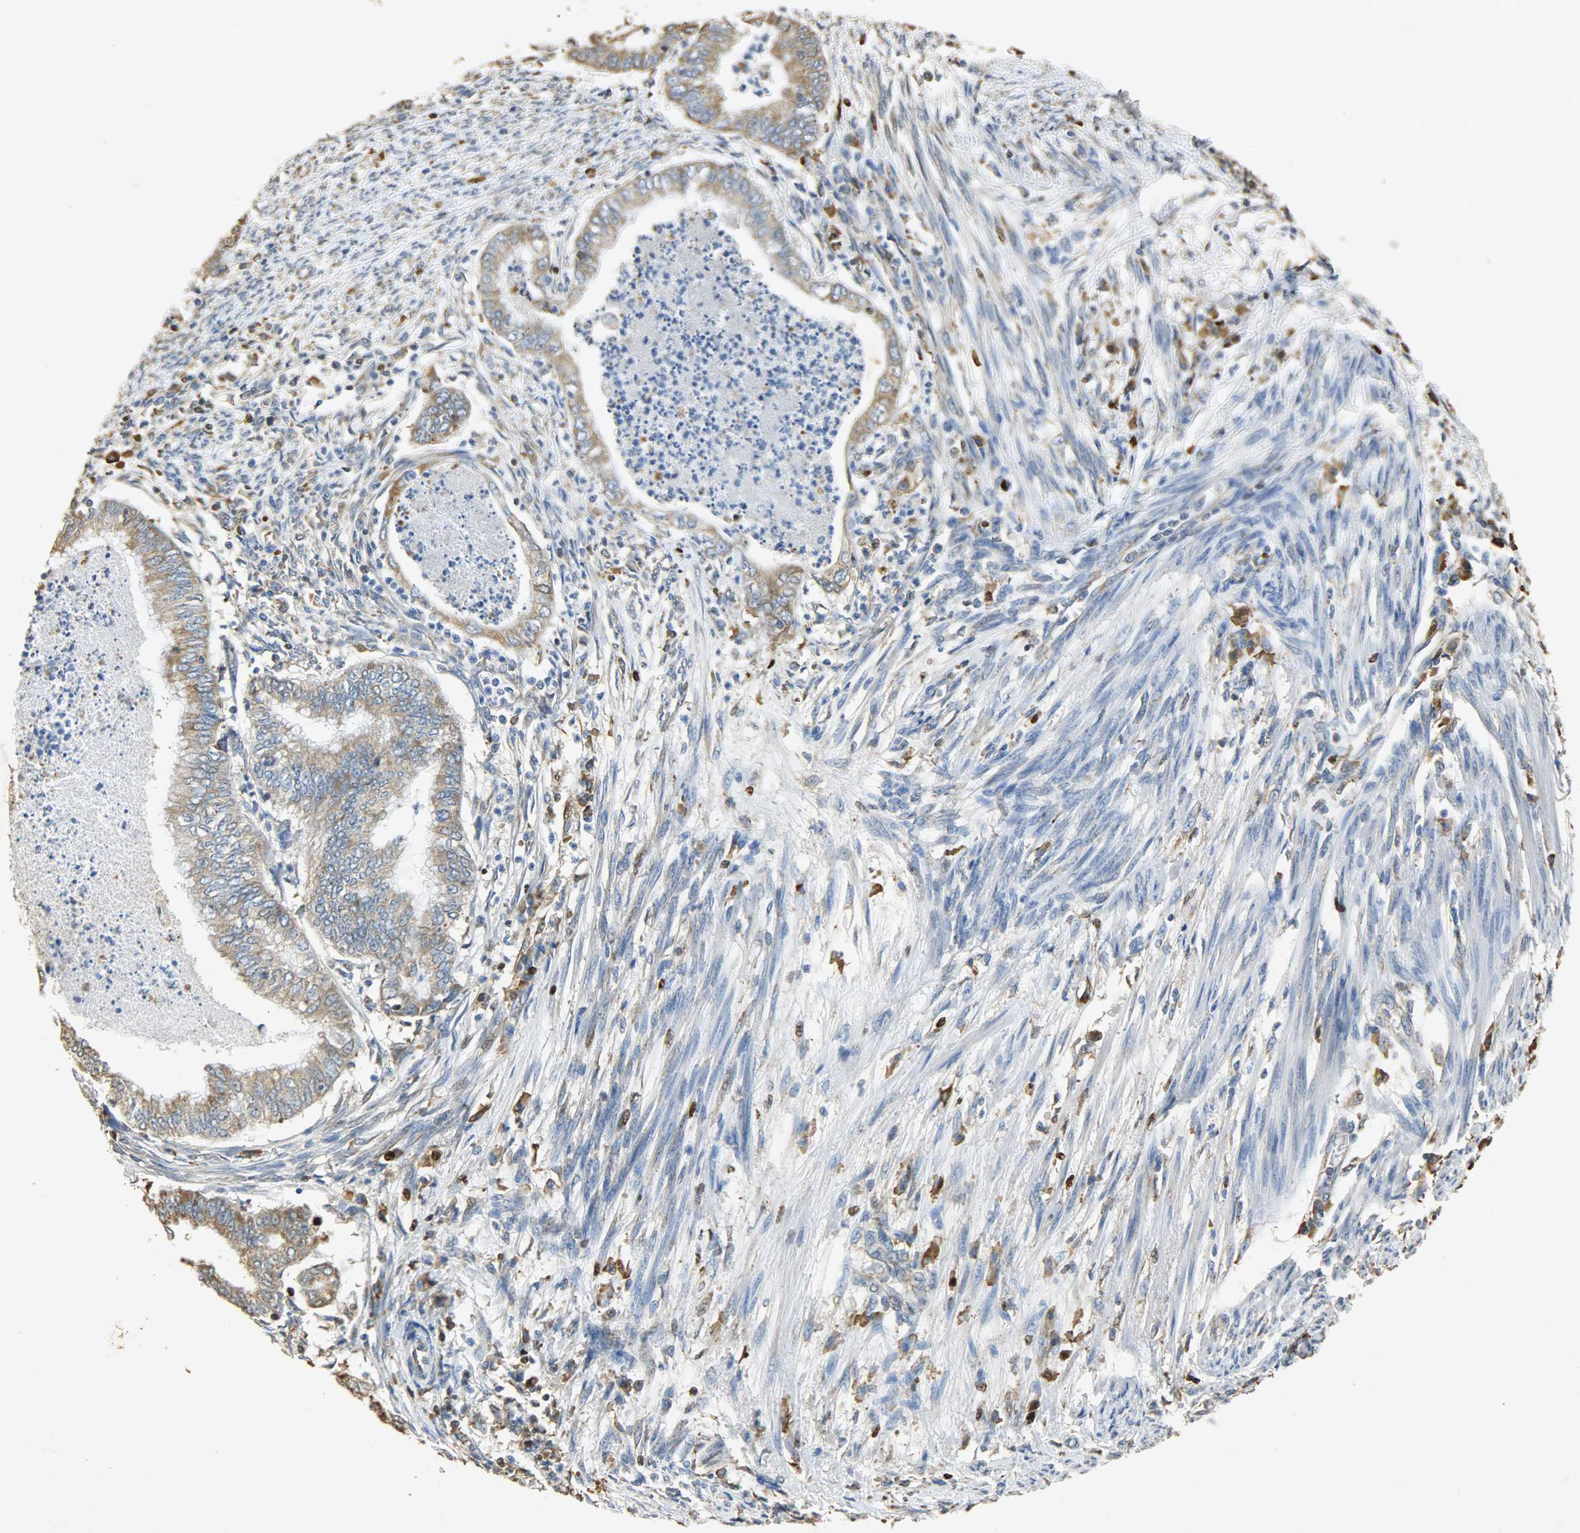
{"staining": {"intensity": "moderate", "quantity": ">75%", "location": "cytoplasmic/membranous"}, "tissue": "endometrial cancer", "cell_type": "Tumor cells", "image_type": "cancer", "snomed": [{"axis": "morphology", "description": "Adenocarcinoma, NOS"}, {"axis": "topography", "description": "Endometrium"}], "caption": "About >75% of tumor cells in human adenocarcinoma (endometrial) reveal moderate cytoplasmic/membranous protein positivity as visualized by brown immunohistochemical staining.", "gene": "HSPA5", "patient": {"sex": "female", "age": 79}}